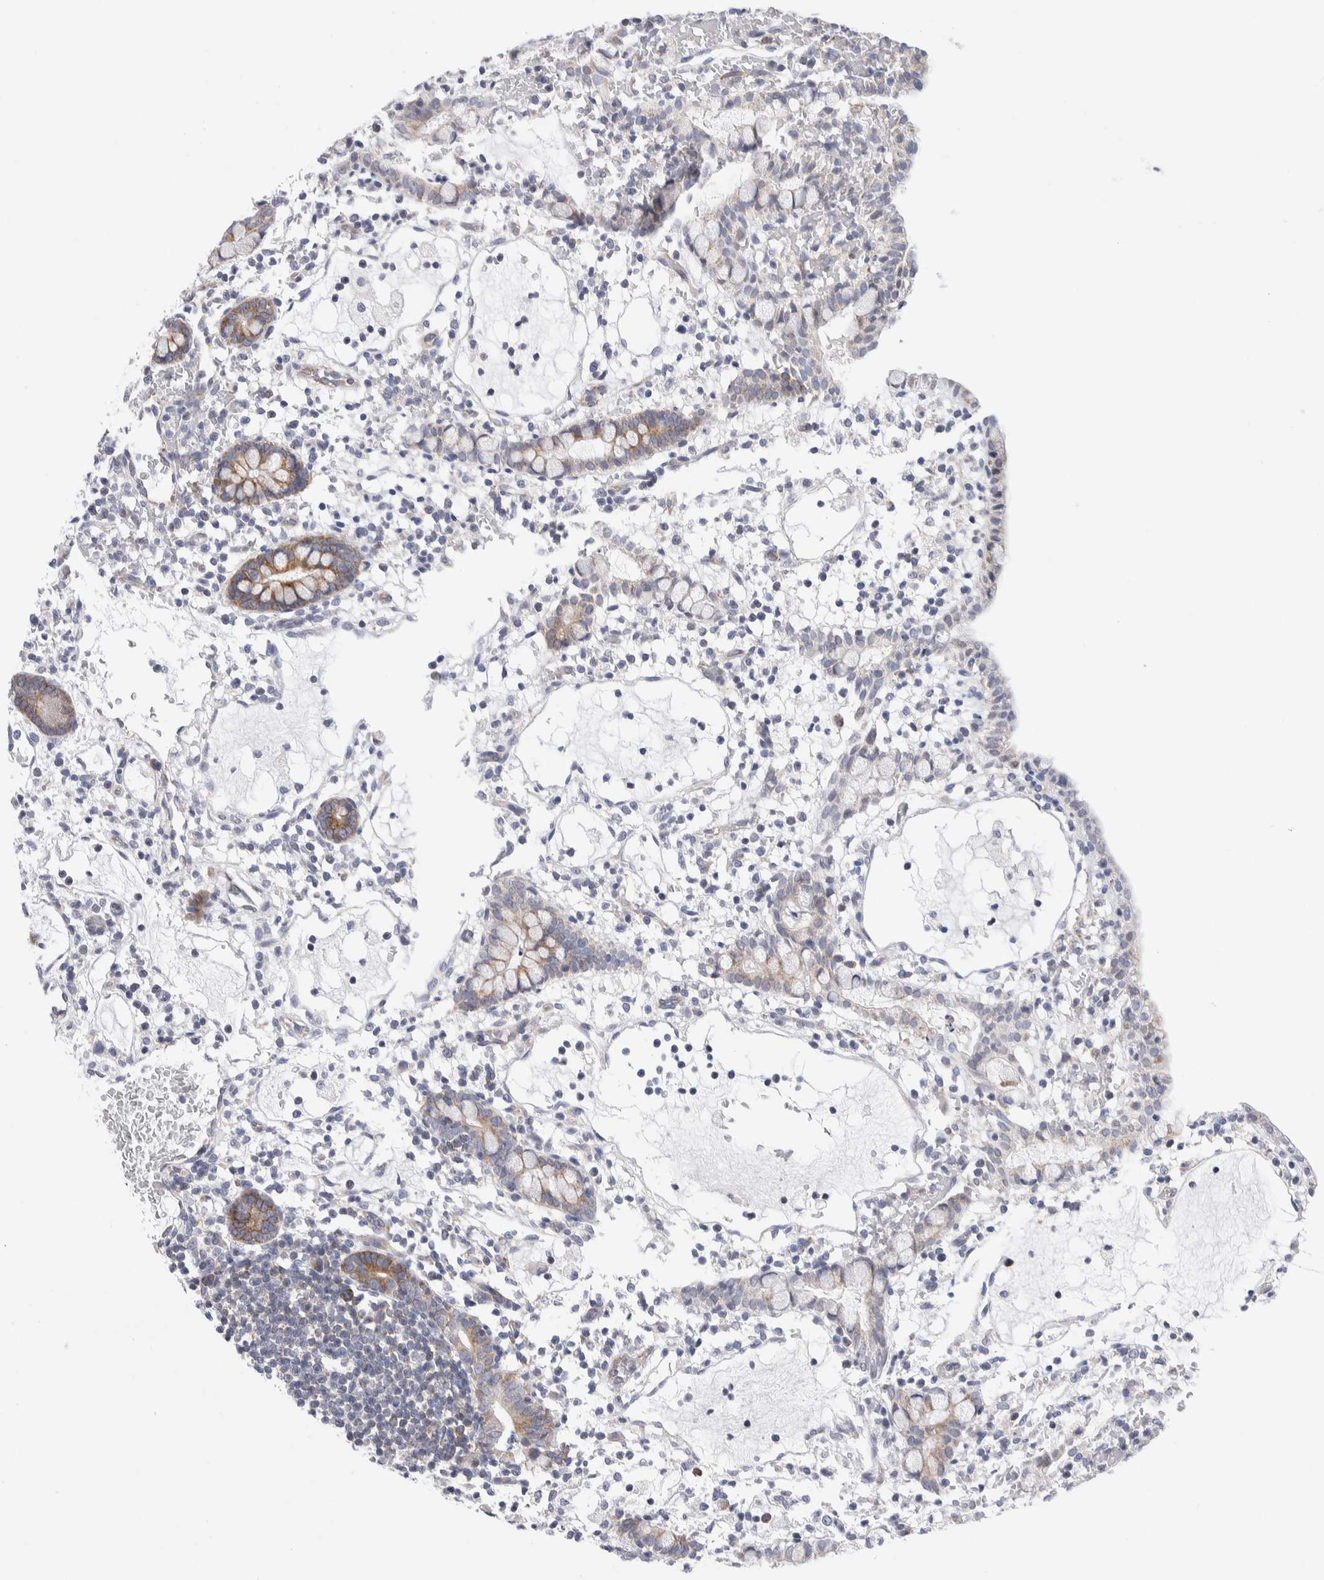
{"staining": {"intensity": "strong", "quantity": "25%-75%", "location": "cytoplasmic/membranous"}, "tissue": "small intestine", "cell_type": "Glandular cells", "image_type": "normal", "snomed": [{"axis": "morphology", "description": "Normal tissue, NOS"}, {"axis": "morphology", "description": "Developmental malformation"}, {"axis": "topography", "description": "Small intestine"}], "caption": "Protein expression analysis of benign small intestine shows strong cytoplasmic/membranous staining in about 25%-75% of glandular cells.", "gene": "RACK1", "patient": {"sex": "male"}}